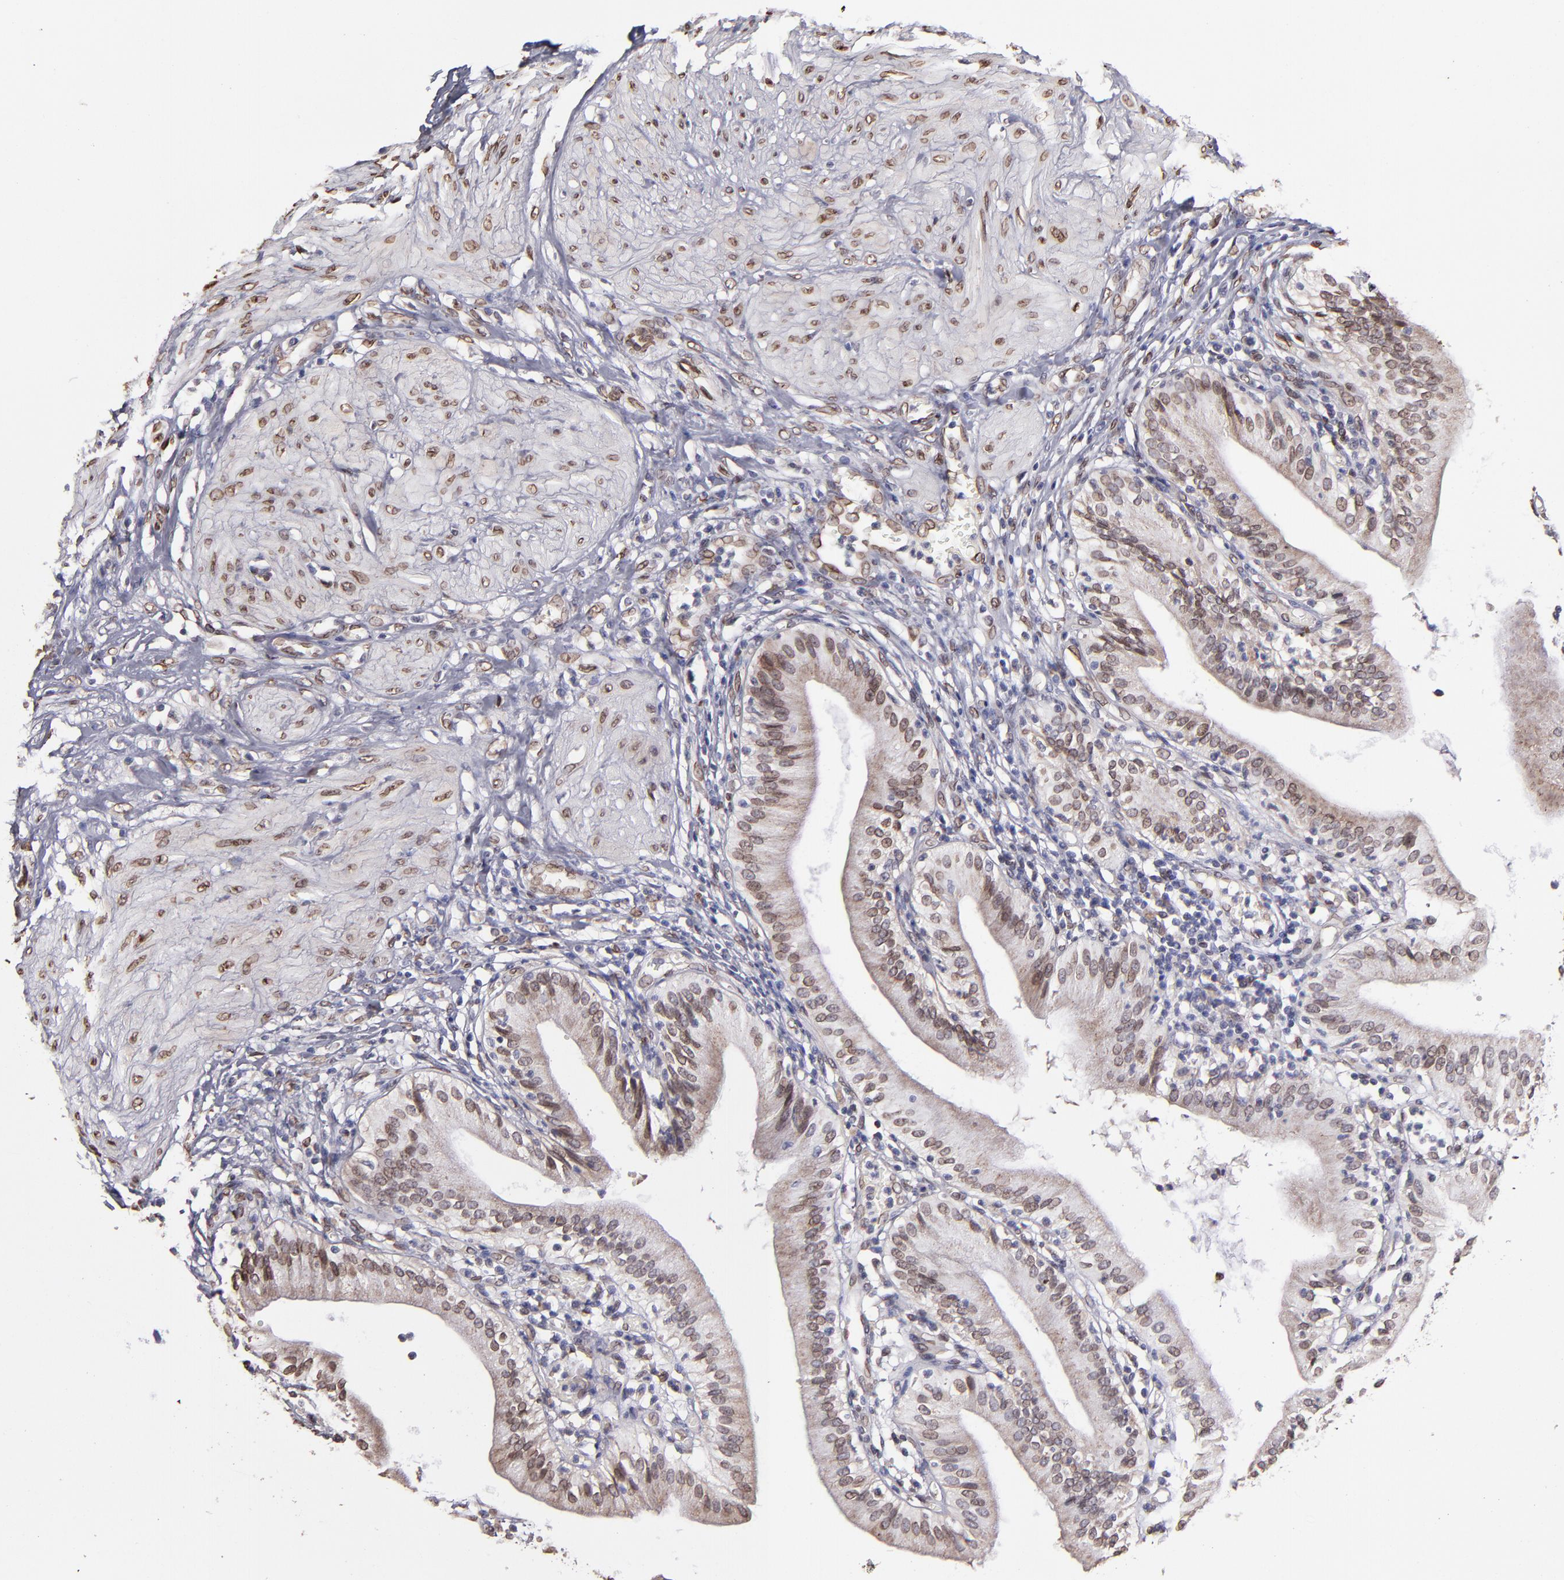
{"staining": {"intensity": "weak", "quantity": ">75%", "location": "cytoplasmic/membranous,nuclear"}, "tissue": "gallbladder", "cell_type": "Glandular cells", "image_type": "normal", "snomed": [{"axis": "morphology", "description": "Normal tissue, NOS"}, {"axis": "topography", "description": "Gallbladder"}], "caption": "Gallbladder stained with DAB immunohistochemistry reveals low levels of weak cytoplasmic/membranous,nuclear staining in about >75% of glandular cells.", "gene": "PUM3", "patient": {"sex": "male", "age": 58}}